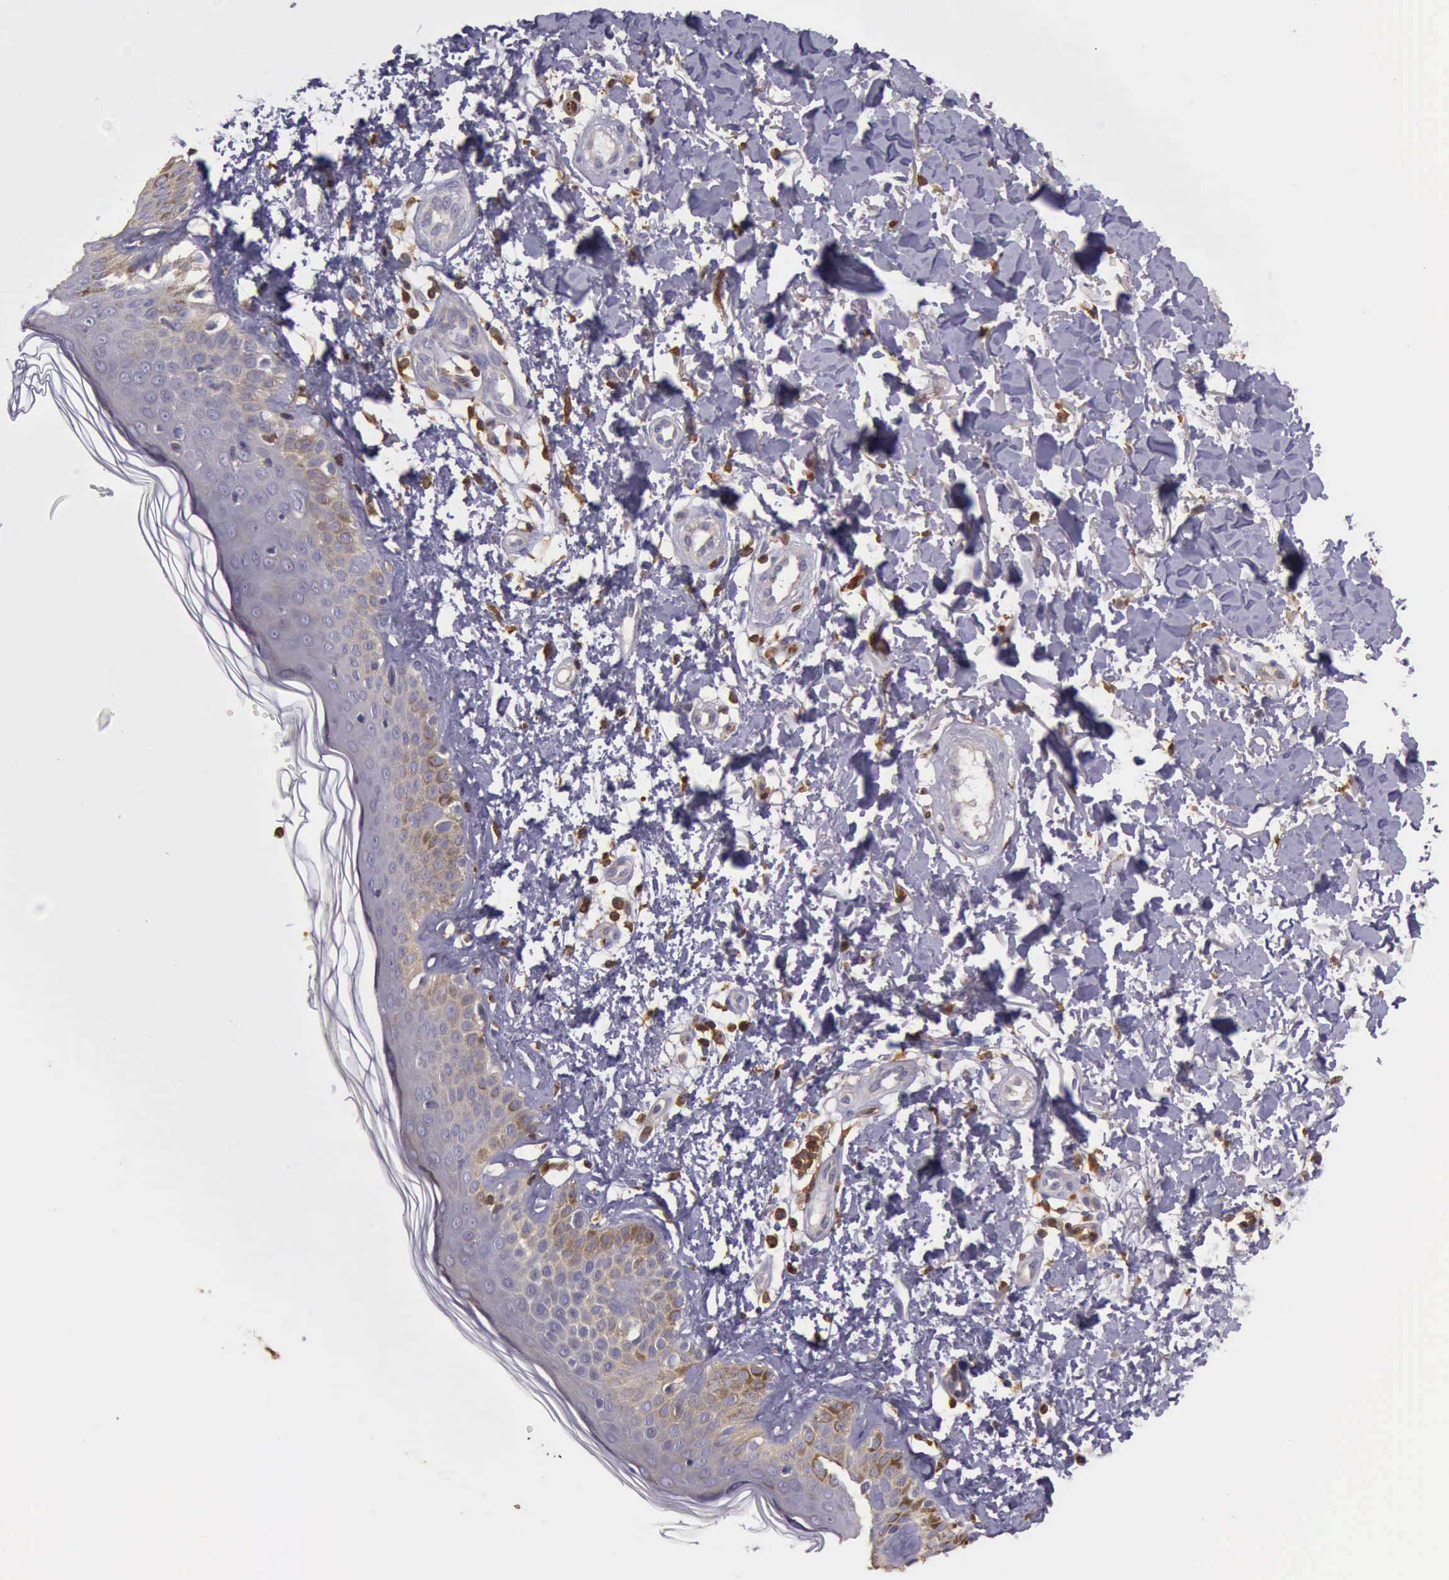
{"staining": {"intensity": "weak", "quantity": "<25%", "location": "cytoplasmic/membranous"}, "tissue": "melanoma", "cell_type": "Tumor cells", "image_type": "cancer", "snomed": [{"axis": "morphology", "description": "Malignant melanoma, NOS"}, {"axis": "topography", "description": "Skin"}], "caption": "An image of human malignant melanoma is negative for staining in tumor cells.", "gene": "ARHGAP4", "patient": {"sex": "male", "age": 49}}